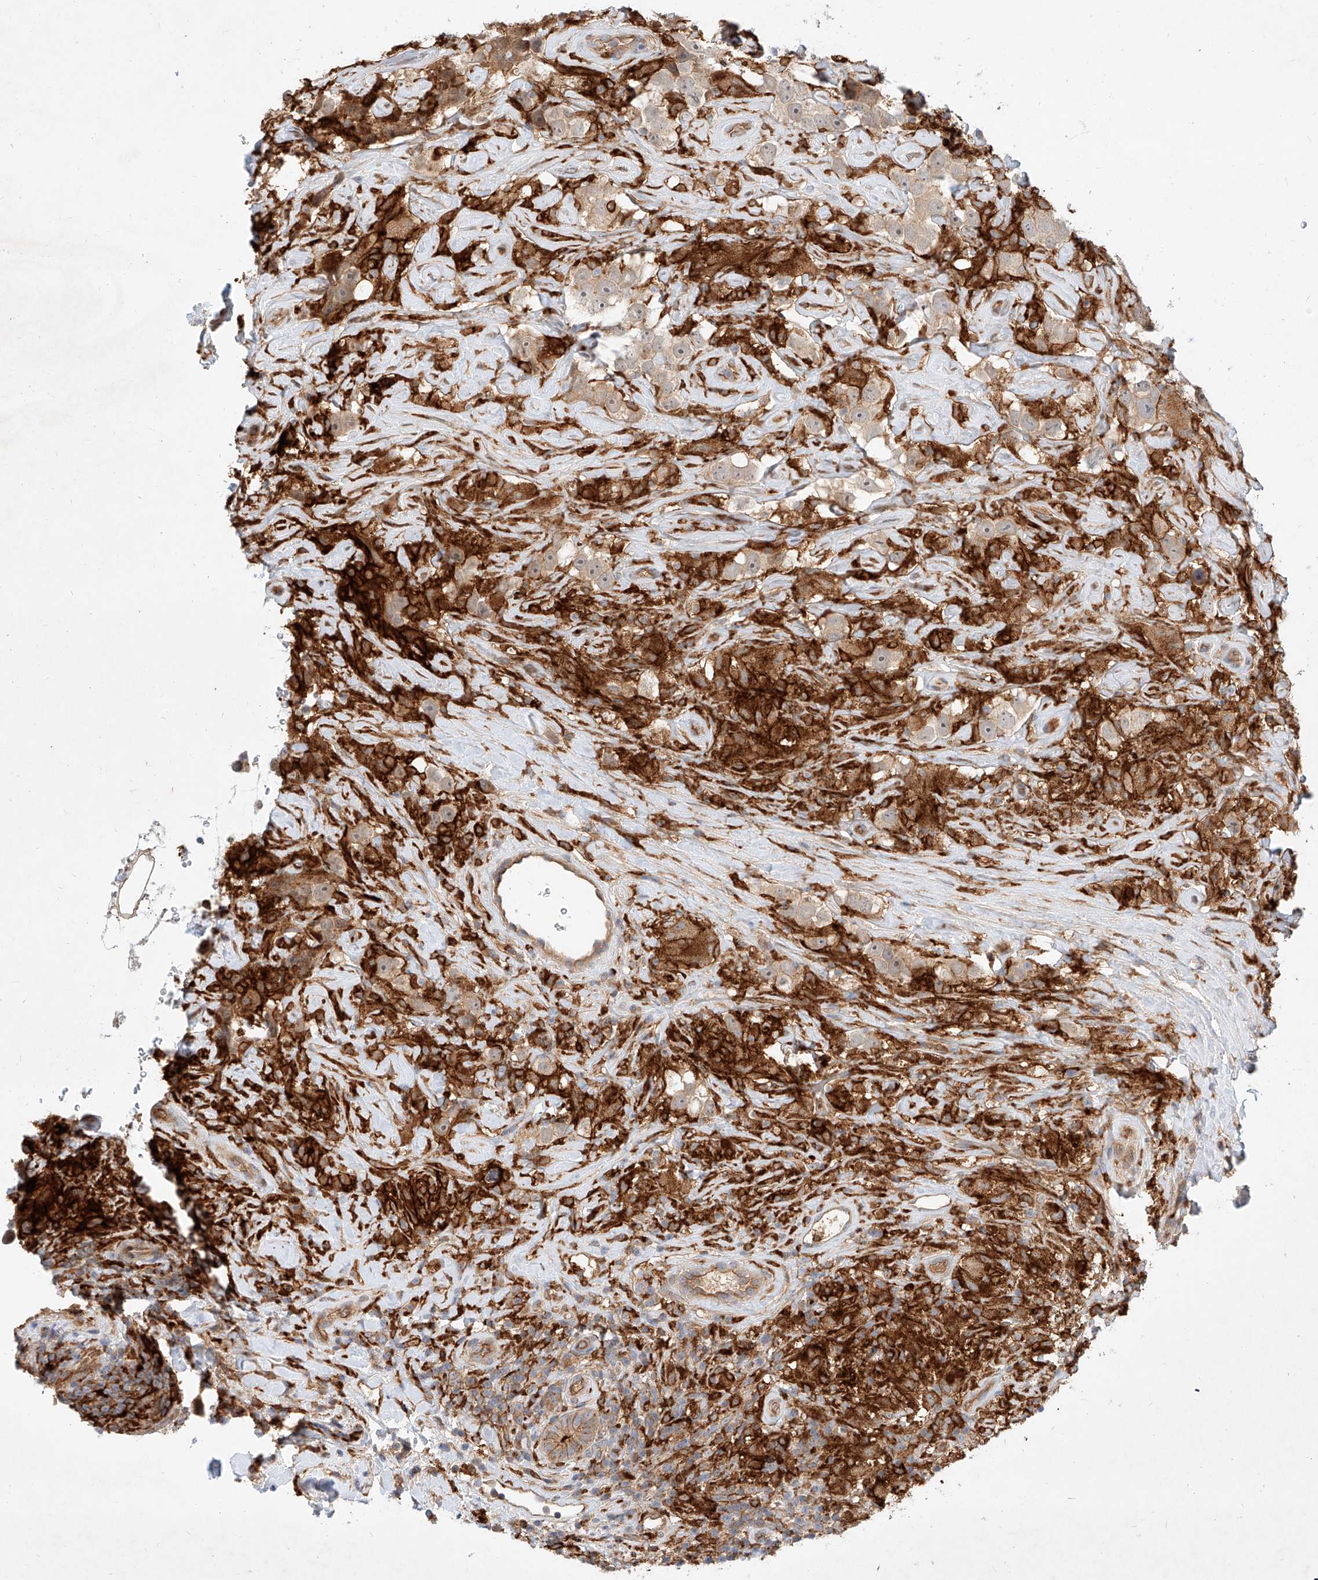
{"staining": {"intensity": "weak", "quantity": ">75%", "location": "cytoplasmic/membranous"}, "tissue": "testis cancer", "cell_type": "Tumor cells", "image_type": "cancer", "snomed": [{"axis": "morphology", "description": "Seminoma, NOS"}, {"axis": "topography", "description": "Testis"}], "caption": "The photomicrograph shows immunohistochemical staining of testis cancer (seminoma). There is weak cytoplasmic/membranous positivity is appreciated in about >75% of tumor cells.", "gene": "NFAM1", "patient": {"sex": "male", "age": 49}}